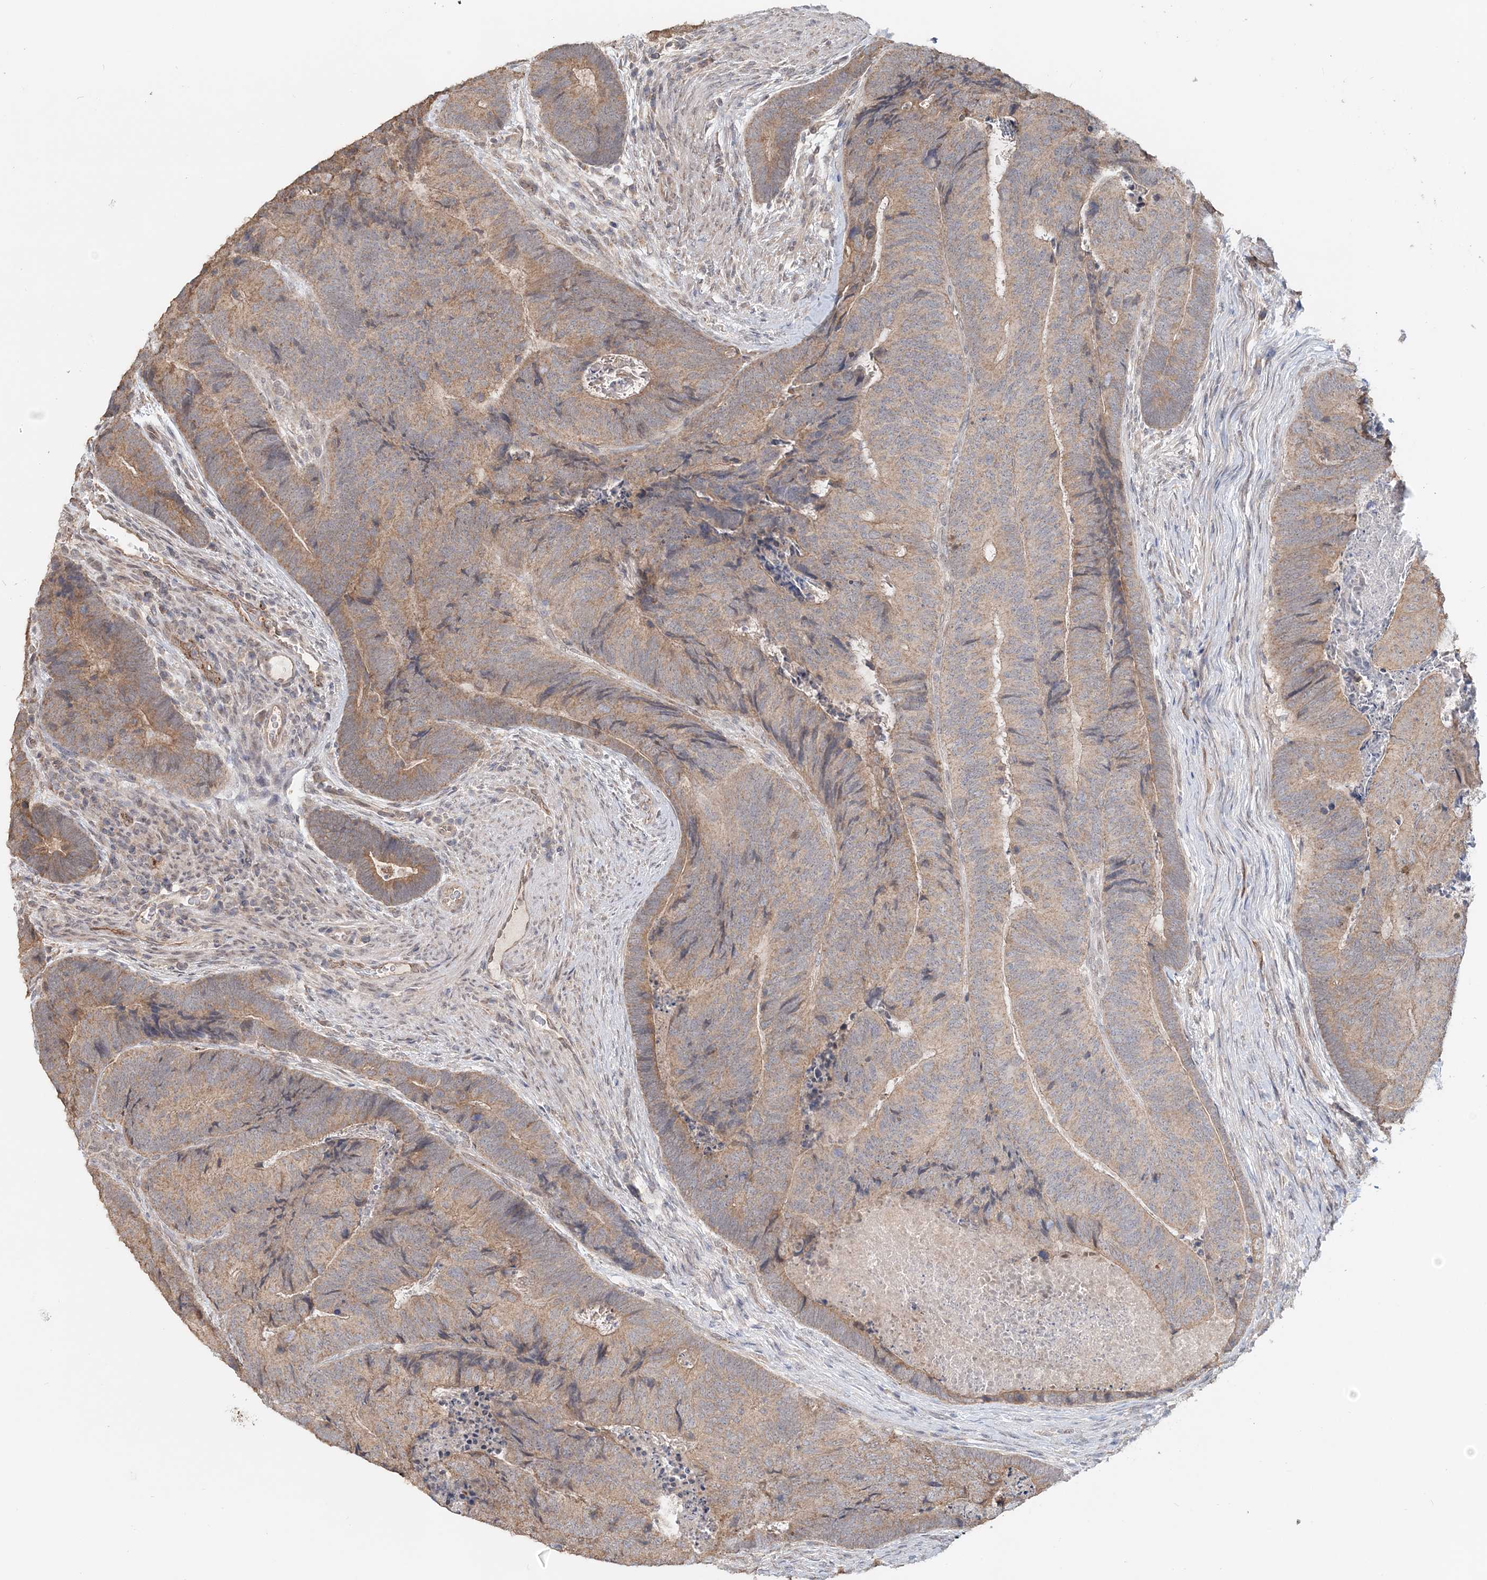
{"staining": {"intensity": "moderate", "quantity": ">75%", "location": "cytoplasmic/membranous"}, "tissue": "colorectal cancer", "cell_type": "Tumor cells", "image_type": "cancer", "snomed": [{"axis": "morphology", "description": "Adenocarcinoma, NOS"}, {"axis": "topography", "description": "Colon"}], "caption": "Tumor cells exhibit moderate cytoplasmic/membranous expression in about >75% of cells in colorectal cancer.", "gene": "FBXO38", "patient": {"sex": "female", "age": 67}}